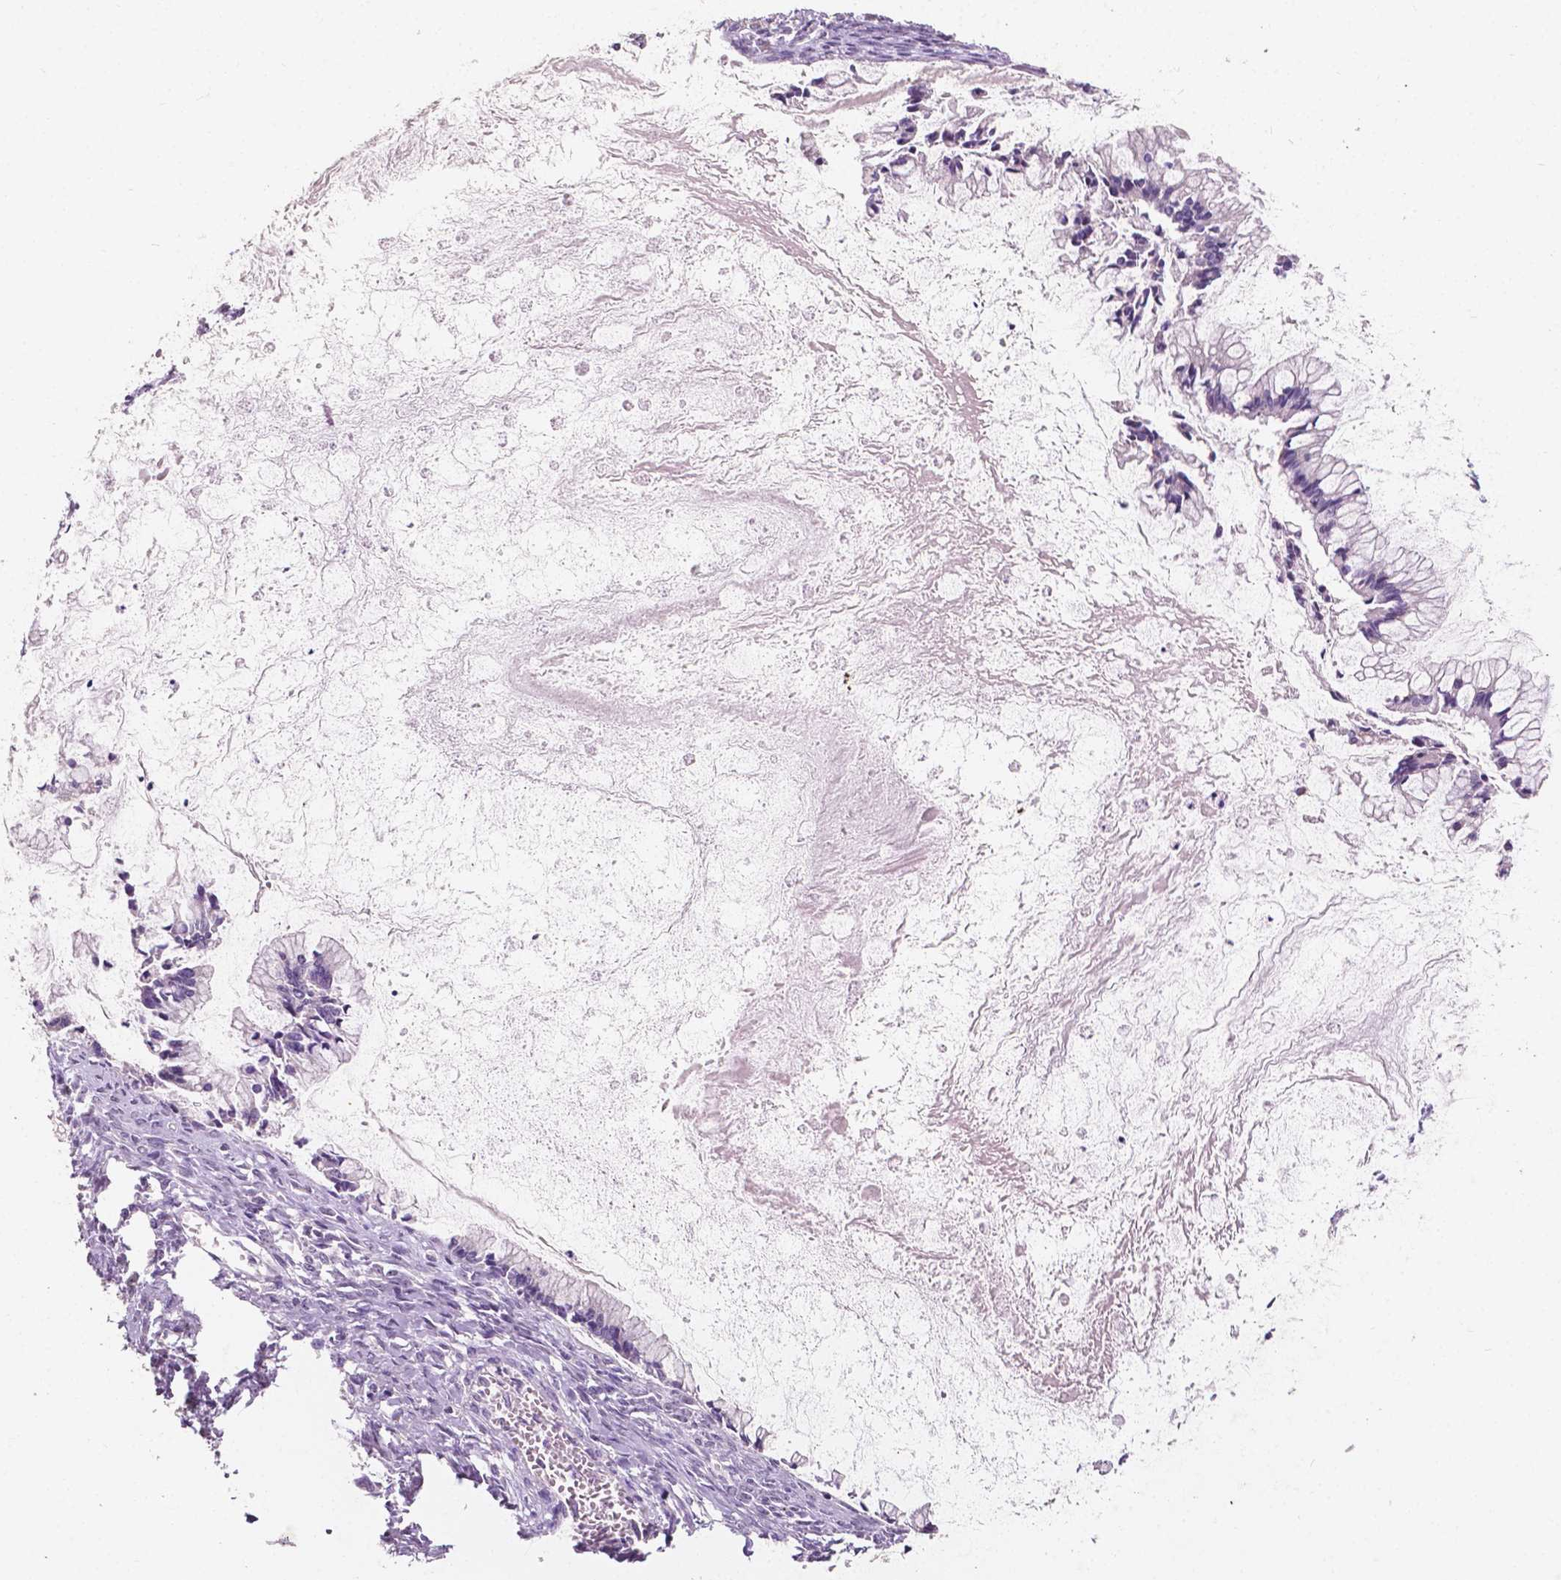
{"staining": {"intensity": "negative", "quantity": "none", "location": "none"}, "tissue": "ovarian cancer", "cell_type": "Tumor cells", "image_type": "cancer", "snomed": [{"axis": "morphology", "description": "Cystadenocarcinoma, mucinous, NOS"}, {"axis": "topography", "description": "Ovary"}], "caption": "This is a histopathology image of immunohistochemistry (IHC) staining of ovarian cancer, which shows no positivity in tumor cells.", "gene": "SIRT2", "patient": {"sex": "female", "age": 67}}